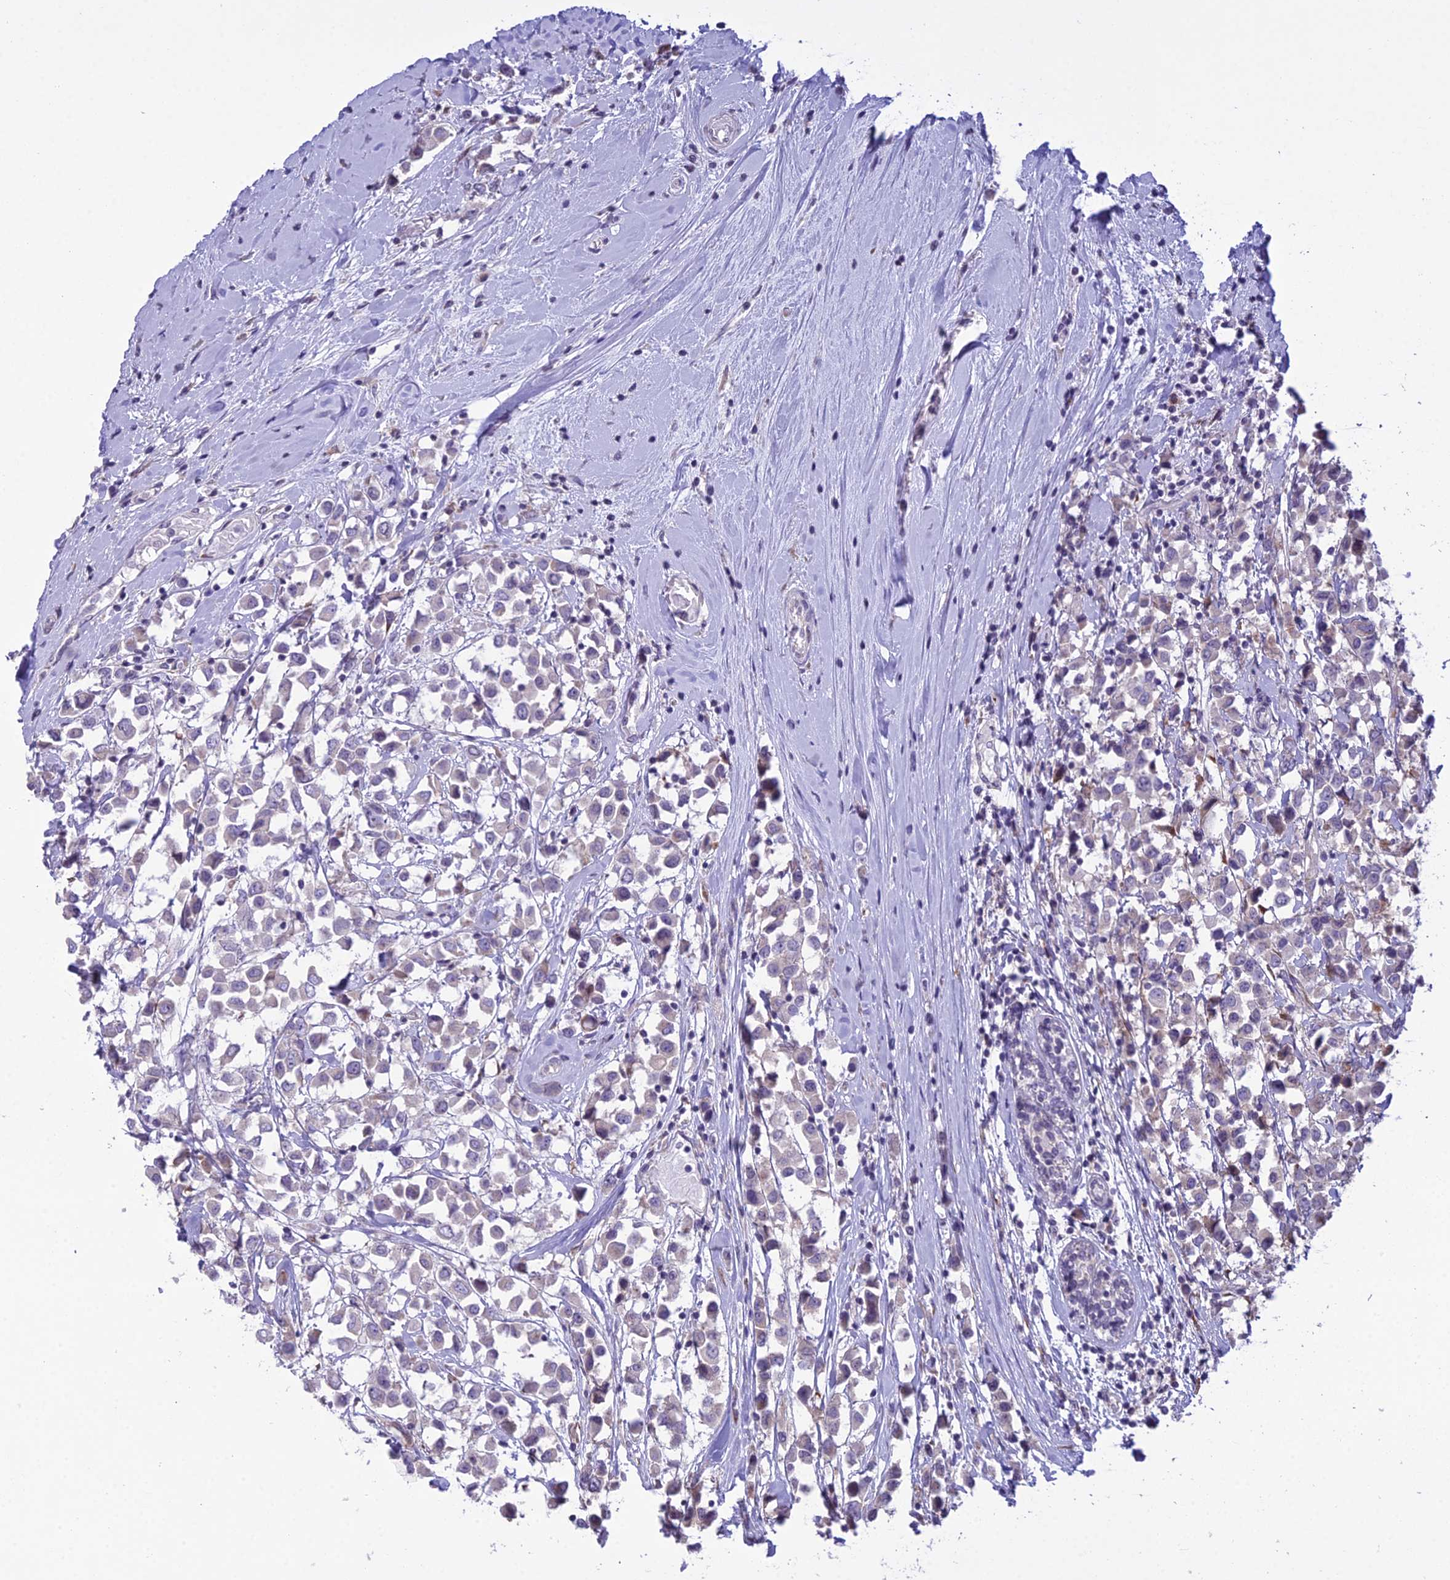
{"staining": {"intensity": "negative", "quantity": "none", "location": "none"}, "tissue": "breast cancer", "cell_type": "Tumor cells", "image_type": "cancer", "snomed": [{"axis": "morphology", "description": "Duct carcinoma"}, {"axis": "topography", "description": "Breast"}], "caption": "Immunohistochemistry (IHC) micrograph of human infiltrating ductal carcinoma (breast) stained for a protein (brown), which shows no staining in tumor cells.", "gene": "RPS26", "patient": {"sex": "female", "age": 61}}